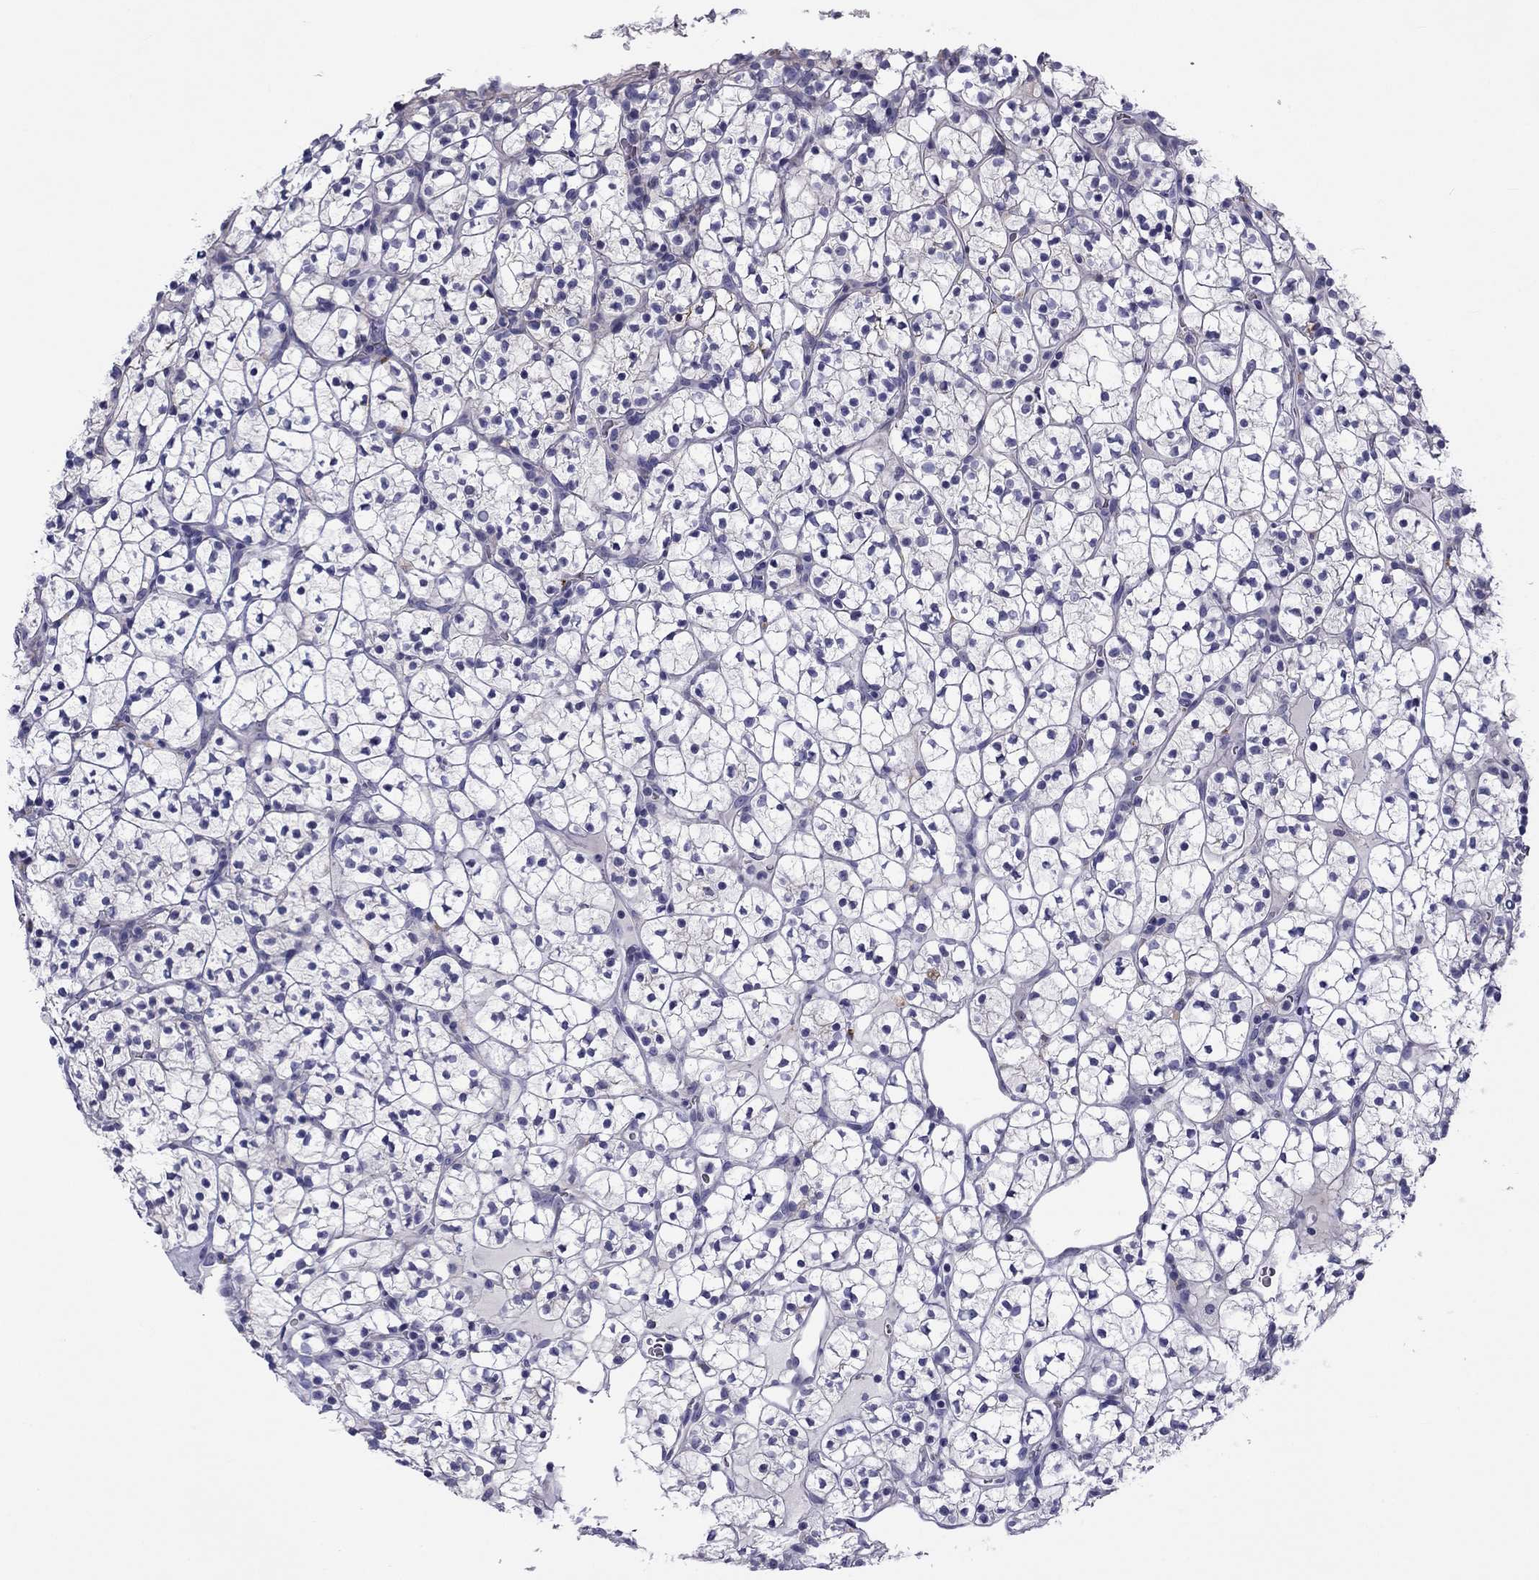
{"staining": {"intensity": "negative", "quantity": "none", "location": "none"}, "tissue": "renal cancer", "cell_type": "Tumor cells", "image_type": "cancer", "snomed": [{"axis": "morphology", "description": "Adenocarcinoma, NOS"}, {"axis": "topography", "description": "Kidney"}], "caption": "Immunohistochemistry histopathology image of neoplastic tissue: human adenocarcinoma (renal) stained with DAB (3,3'-diaminobenzidine) demonstrates no significant protein positivity in tumor cells.", "gene": "CLPSL2", "patient": {"sex": "female", "age": 89}}